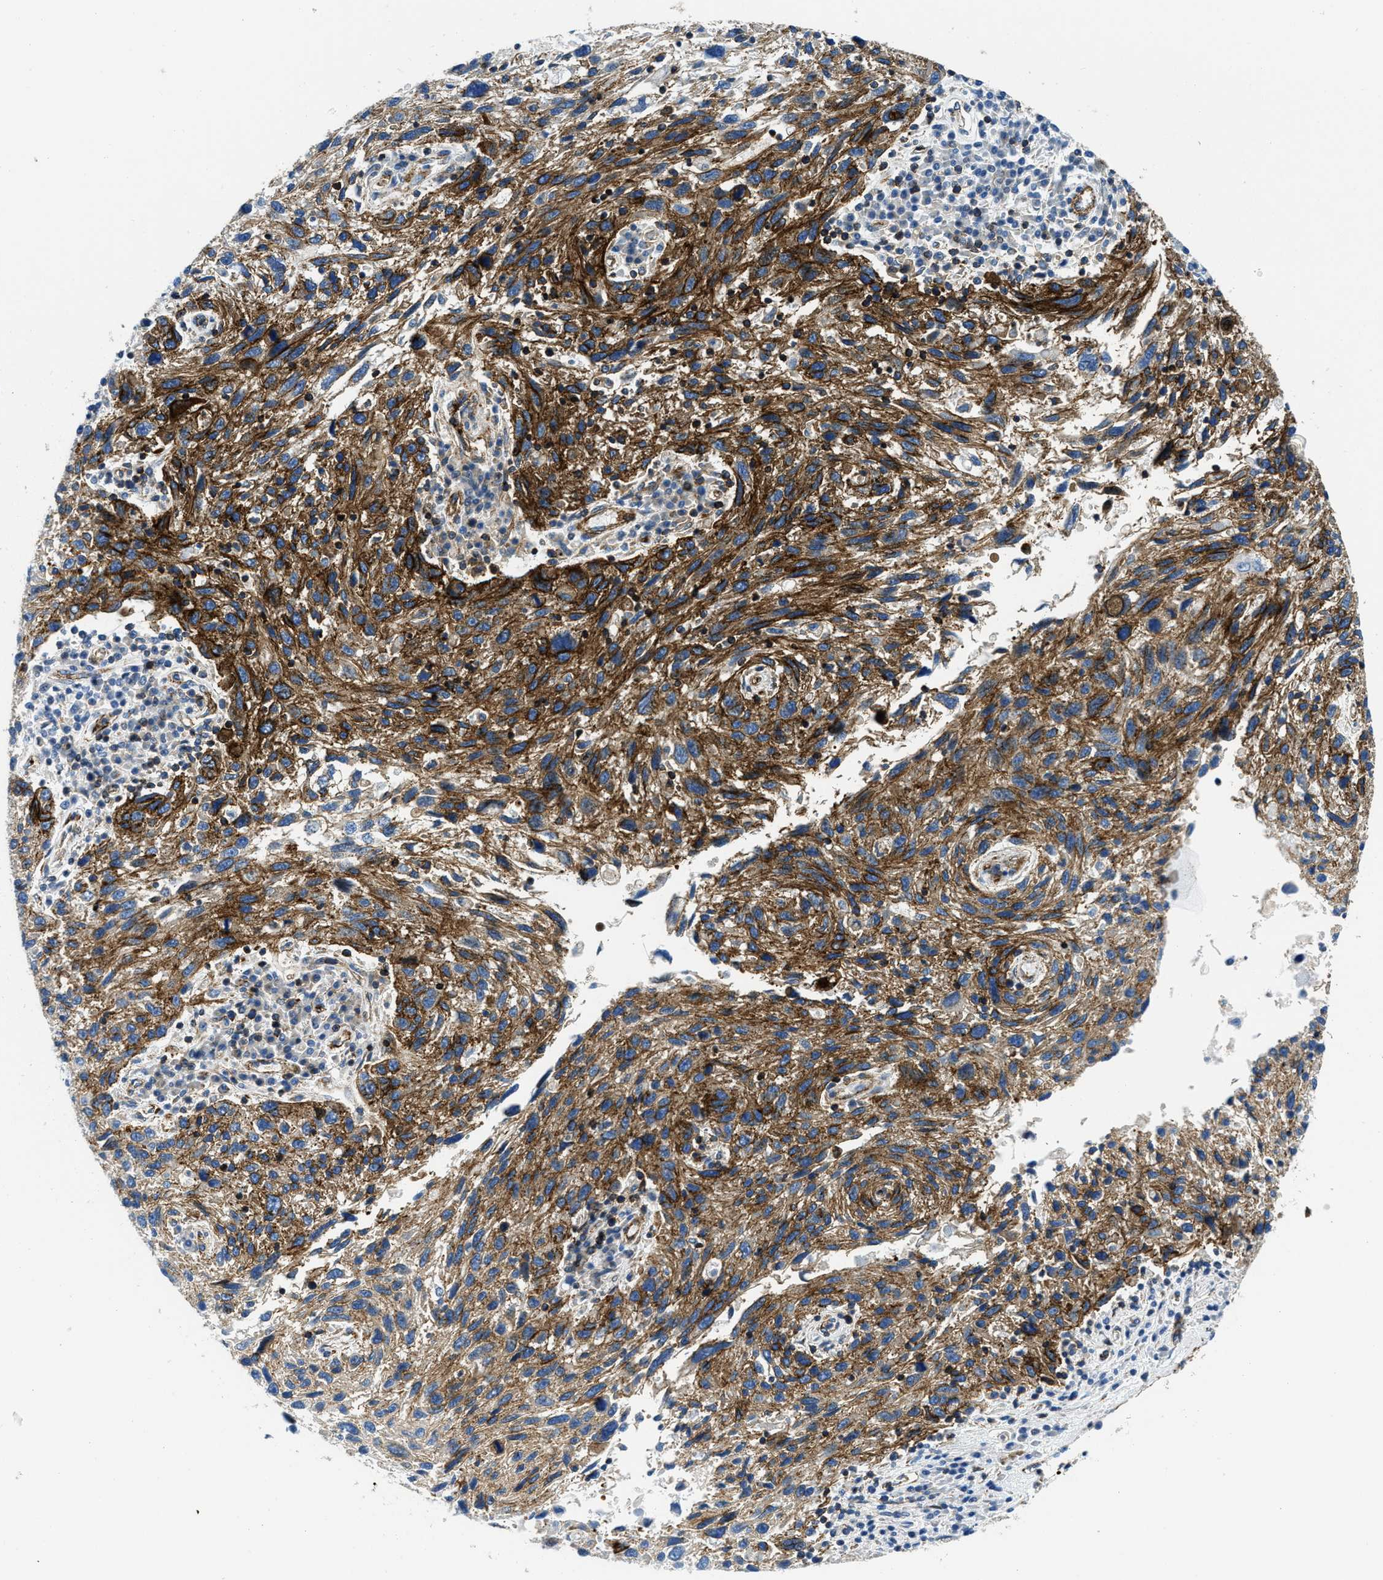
{"staining": {"intensity": "moderate", "quantity": ">75%", "location": "cytoplasmic/membranous"}, "tissue": "melanoma", "cell_type": "Tumor cells", "image_type": "cancer", "snomed": [{"axis": "morphology", "description": "Malignant melanoma, NOS"}, {"axis": "topography", "description": "Skin"}], "caption": "Protein analysis of malignant melanoma tissue exhibits moderate cytoplasmic/membranous positivity in approximately >75% of tumor cells.", "gene": "CUTA", "patient": {"sex": "male", "age": 53}}